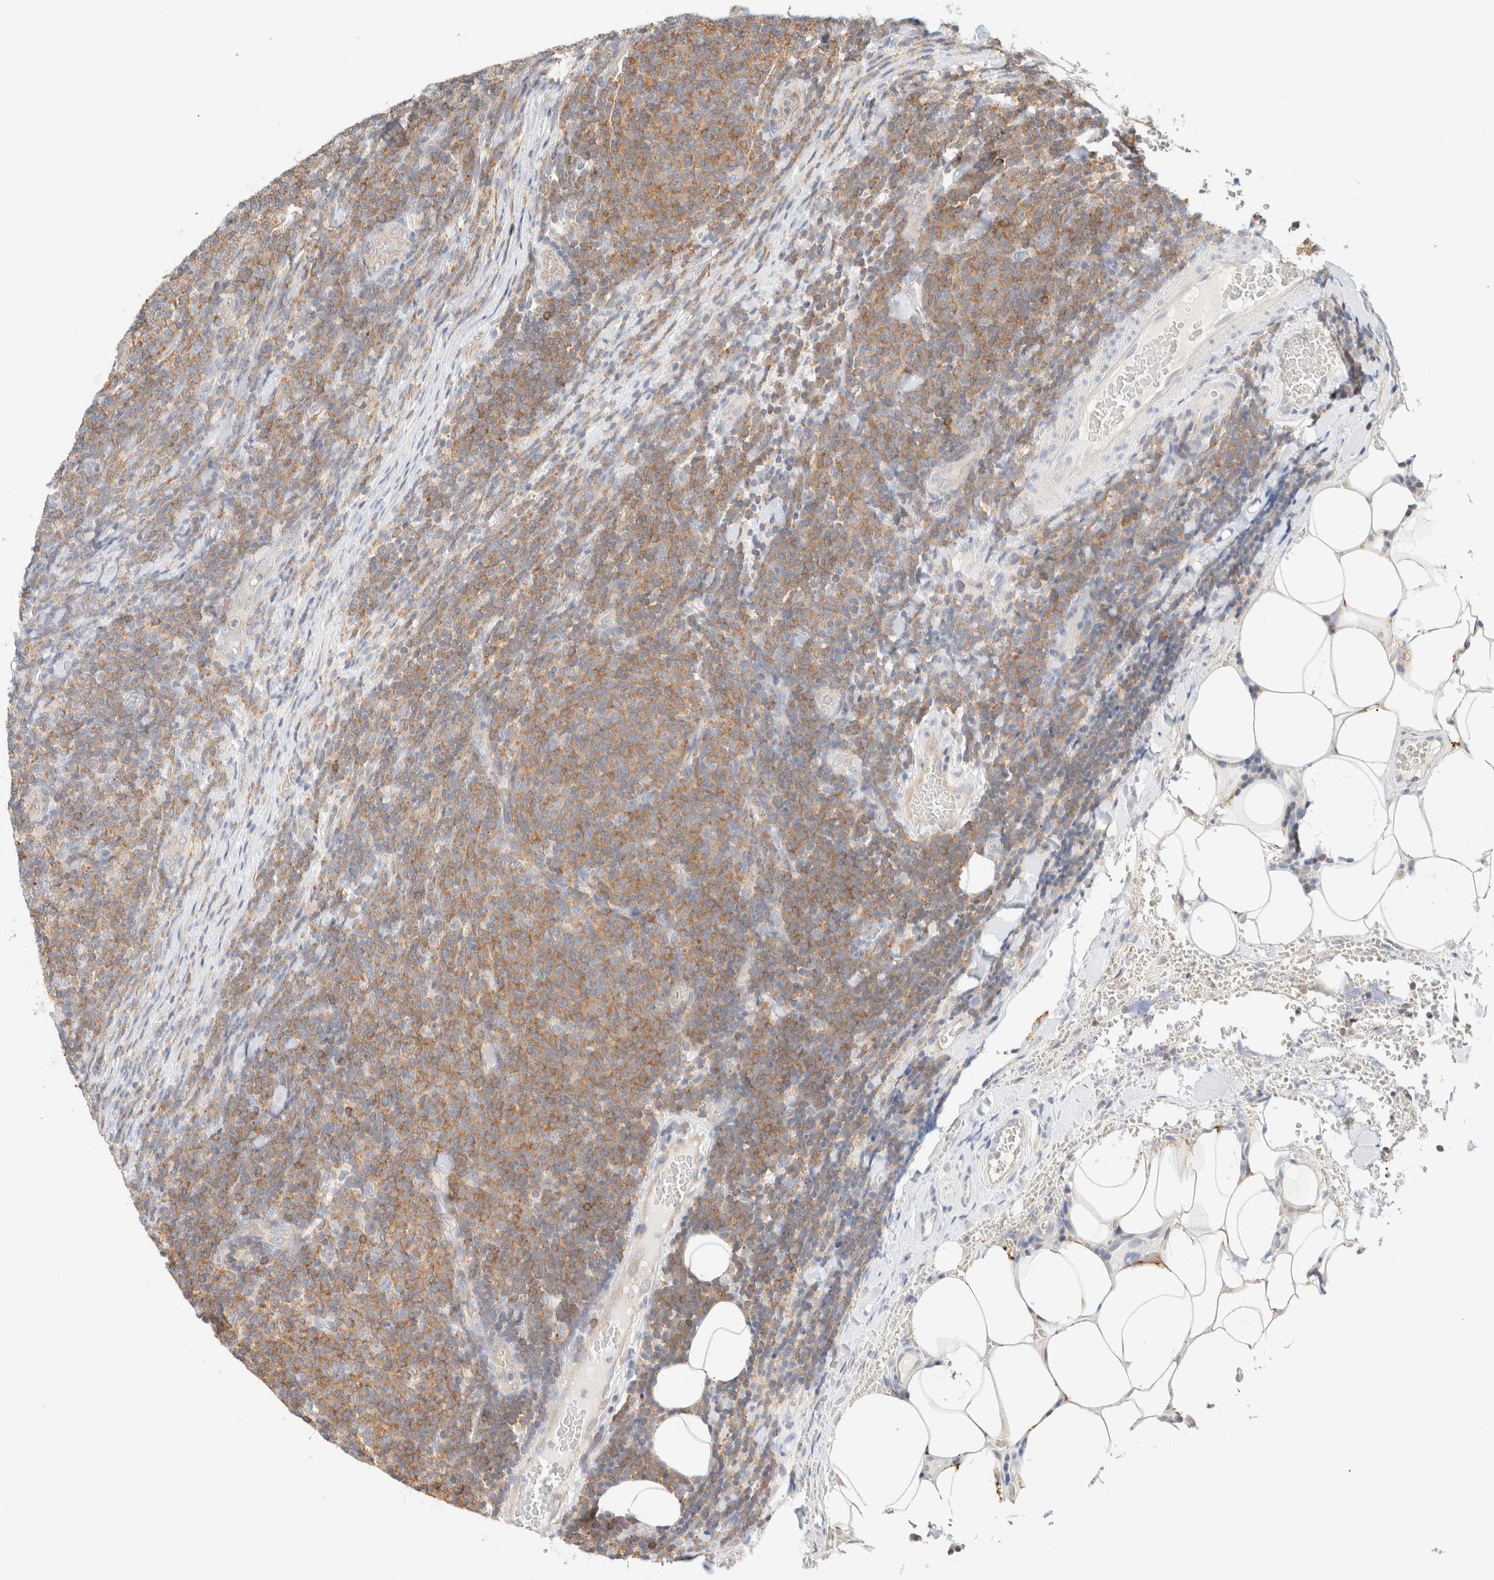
{"staining": {"intensity": "moderate", "quantity": ">75%", "location": "cytoplasmic/membranous"}, "tissue": "lymphoma", "cell_type": "Tumor cells", "image_type": "cancer", "snomed": [{"axis": "morphology", "description": "Malignant lymphoma, non-Hodgkin's type, Low grade"}, {"axis": "topography", "description": "Lymph node"}], "caption": "An IHC photomicrograph of tumor tissue is shown. Protein staining in brown labels moderate cytoplasmic/membranous positivity in lymphoma within tumor cells. The protein of interest is shown in brown color, while the nuclei are stained blue.", "gene": "SH3GLB2", "patient": {"sex": "male", "age": 66}}